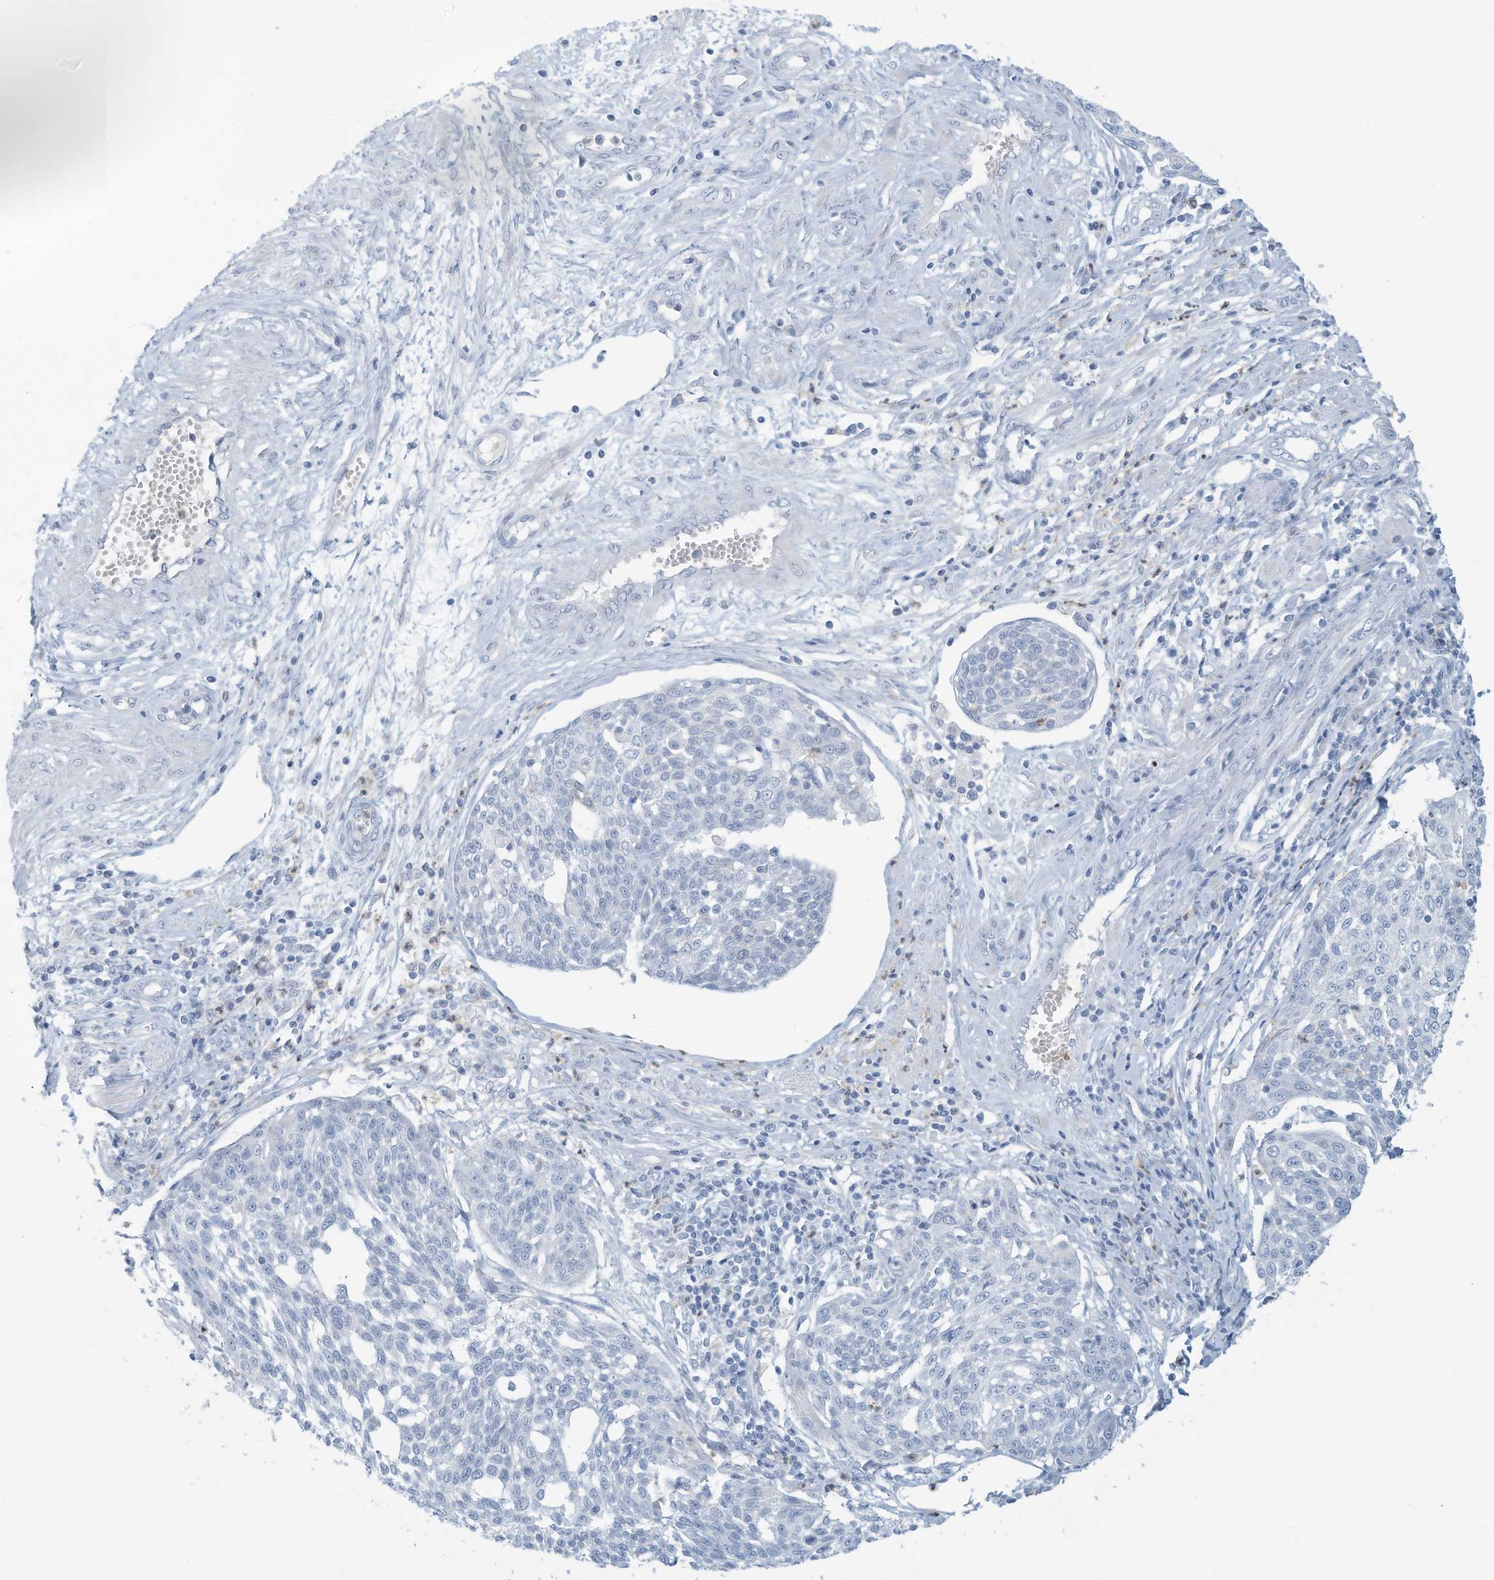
{"staining": {"intensity": "negative", "quantity": "none", "location": "none"}, "tissue": "cervical cancer", "cell_type": "Tumor cells", "image_type": "cancer", "snomed": [{"axis": "morphology", "description": "Squamous cell carcinoma, NOS"}, {"axis": "topography", "description": "Cervix"}], "caption": "Immunohistochemistry (IHC) of cervical squamous cell carcinoma displays no positivity in tumor cells.", "gene": "ERI2", "patient": {"sex": "female", "age": 34}}